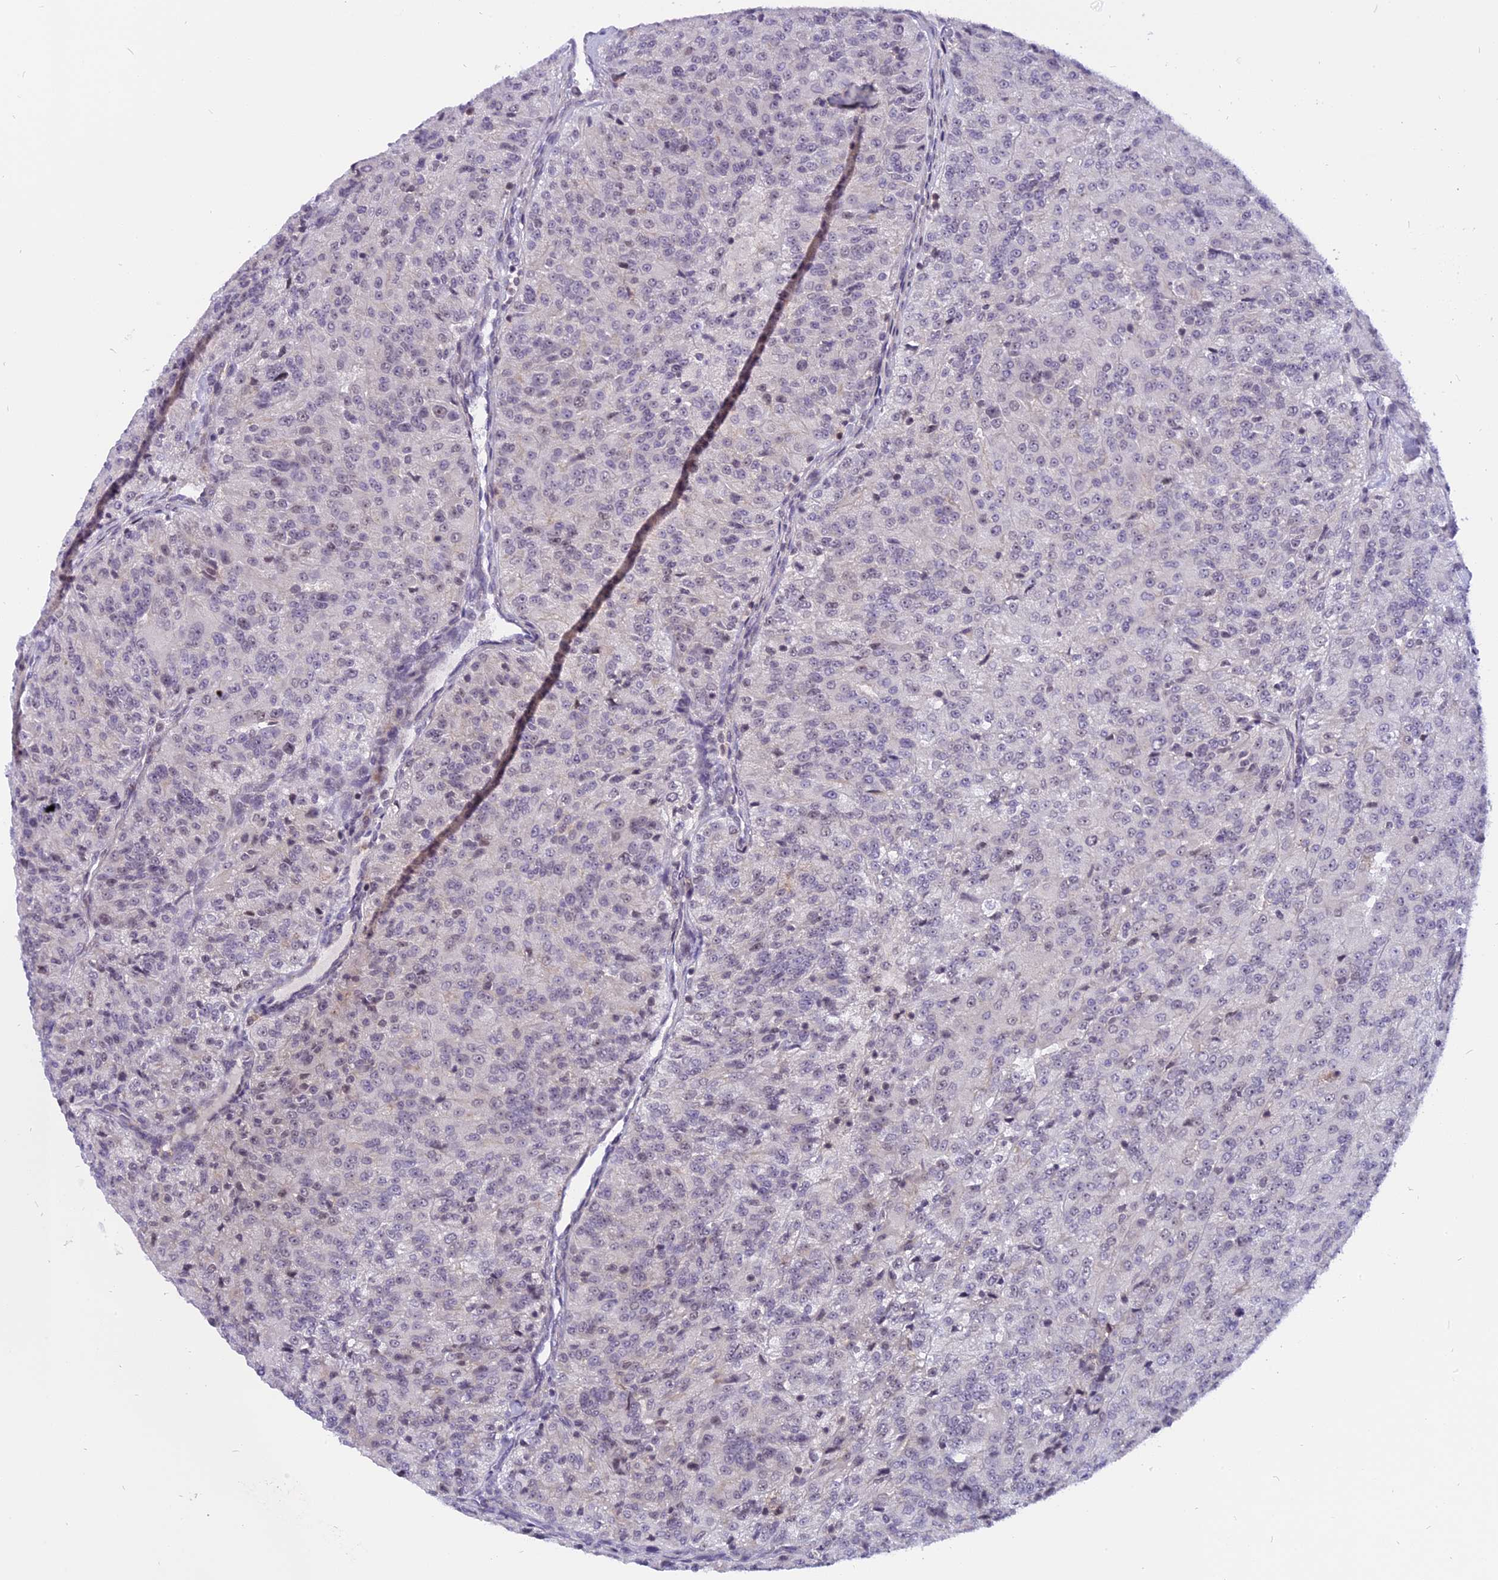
{"staining": {"intensity": "negative", "quantity": "none", "location": "none"}, "tissue": "renal cancer", "cell_type": "Tumor cells", "image_type": "cancer", "snomed": [{"axis": "morphology", "description": "Adenocarcinoma, NOS"}, {"axis": "topography", "description": "Kidney"}], "caption": "DAB (3,3'-diaminobenzidine) immunohistochemical staining of human adenocarcinoma (renal) exhibits no significant positivity in tumor cells.", "gene": "TADA3", "patient": {"sex": "female", "age": 63}}